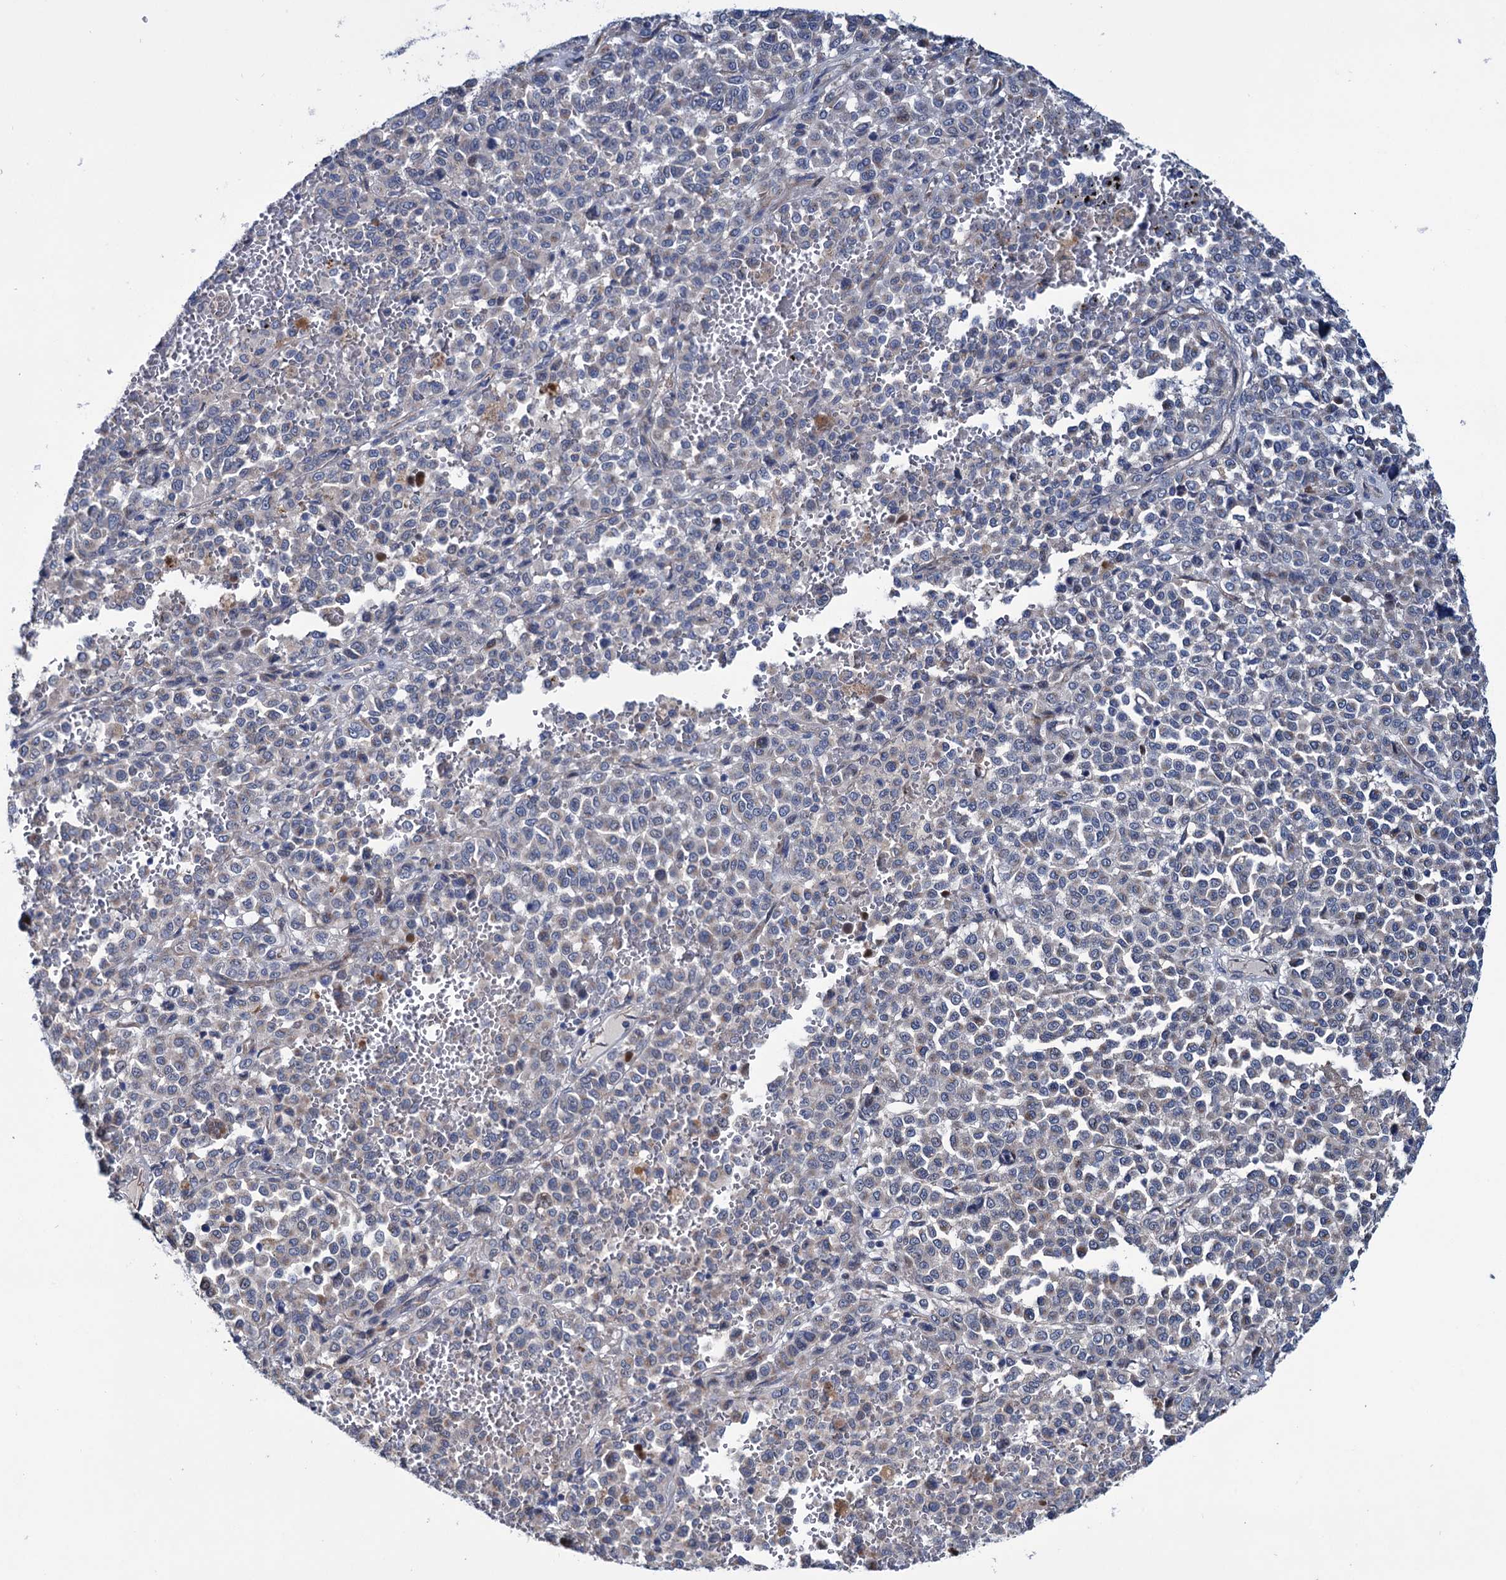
{"staining": {"intensity": "negative", "quantity": "none", "location": "none"}, "tissue": "melanoma", "cell_type": "Tumor cells", "image_type": "cancer", "snomed": [{"axis": "morphology", "description": "Malignant melanoma, Metastatic site"}, {"axis": "topography", "description": "Pancreas"}], "caption": "This is an immunohistochemistry (IHC) photomicrograph of malignant melanoma (metastatic site). There is no positivity in tumor cells.", "gene": "EYA4", "patient": {"sex": "female", "age": 30}}